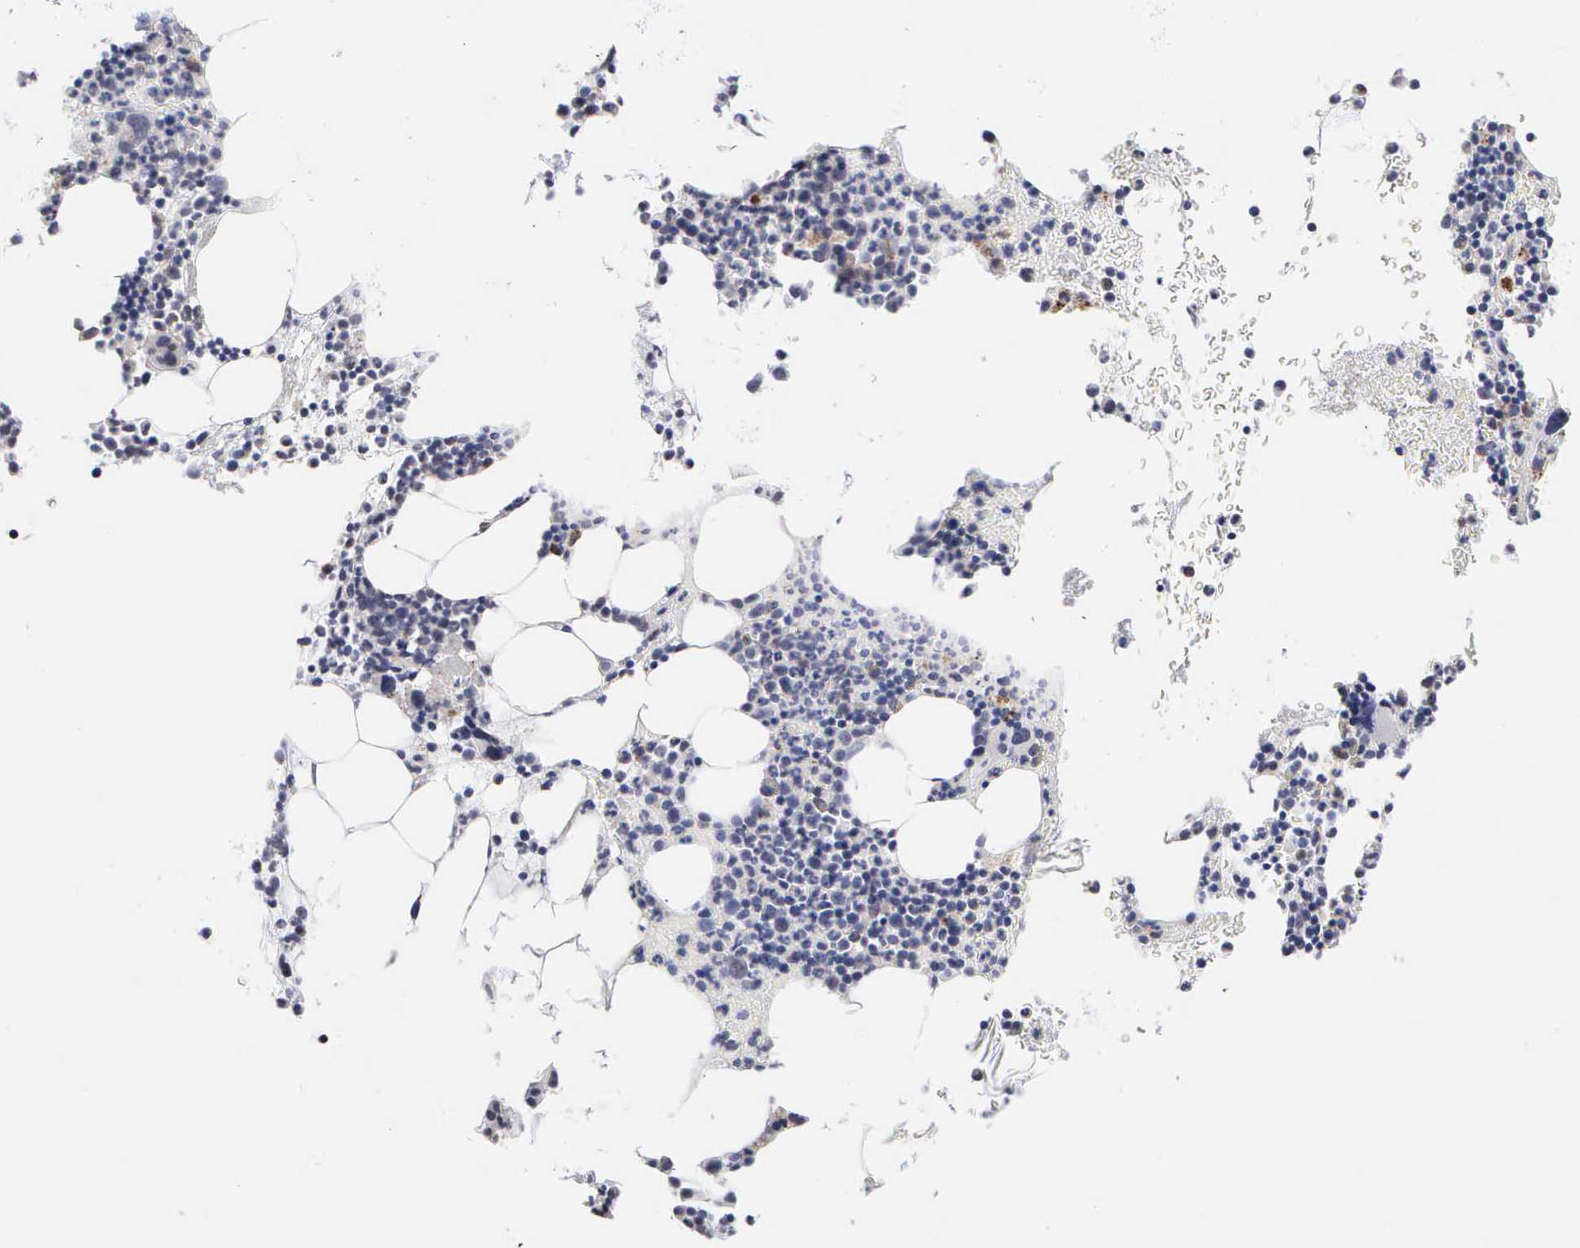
{"staining": {"intensity": "moderate", "quantity": "<25%", "location": "cytoplasmic/membranous,nuclear"}, "tissue": "bone marrow", "cell_type": "Hematopoietic cells", "image_type": "normal", "snomed": [{"axis": "morphology", "description": "Normal tissue, NOS"}, {"axis": "topography", "description": "Bone marrow"}], "caption": "Immunohistochemical staining of unremarkable bone marrow exhibits <25% levels of moderate cytoplasmic/membranous,nuclear protein positivity in approximately <25% of hematopoietic cells. Nuclei are stained in blue.", "gene": "KDM6A", "patient": {"sex": "male", "age": 82}}